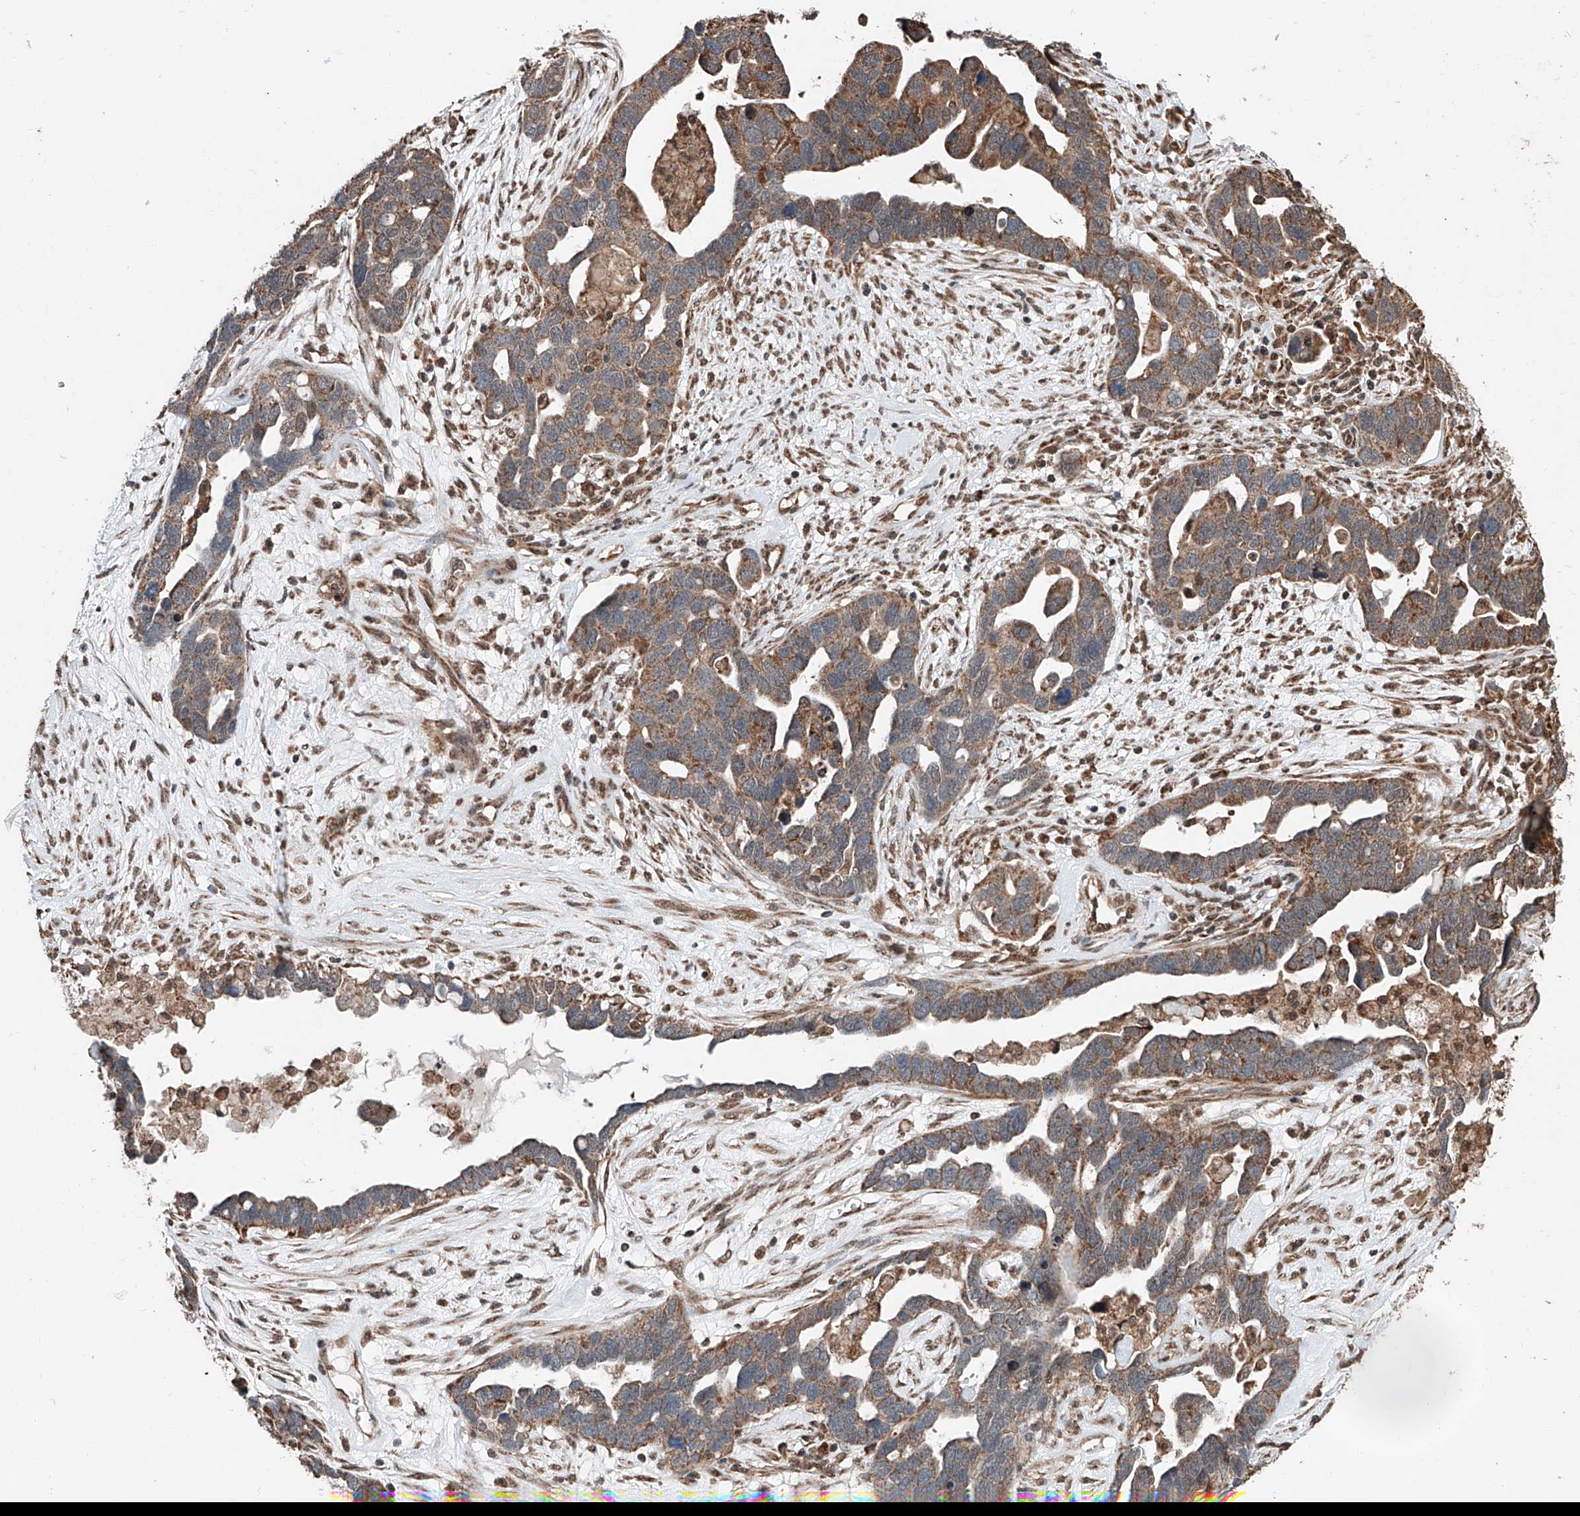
{"staining": {"intensity": "moderate", "quantity": ">75%", "location": "cytoplasmic/membranous"}, "tissue": "ovarian cancer", "cell_type": "Tumor cells", "image_type": "cancer", "snomed": [{"axis": "morphology", "description": "Cystadenocarcinoma, serous, NOS"}, {"axis": "topography", "description": "Ovary"}], "caption": "Ovarian cancer (serous cystadenocarcinoma) stained with DAB (3,3'-diaminobenzidine) immunohistochemistry demonstrates medium levels of moderate cytoplasmic/membranous staining in about >75% of tumor cells.", "gene": "ZNF445", "patient": {"sex": "female", "age": 54}}